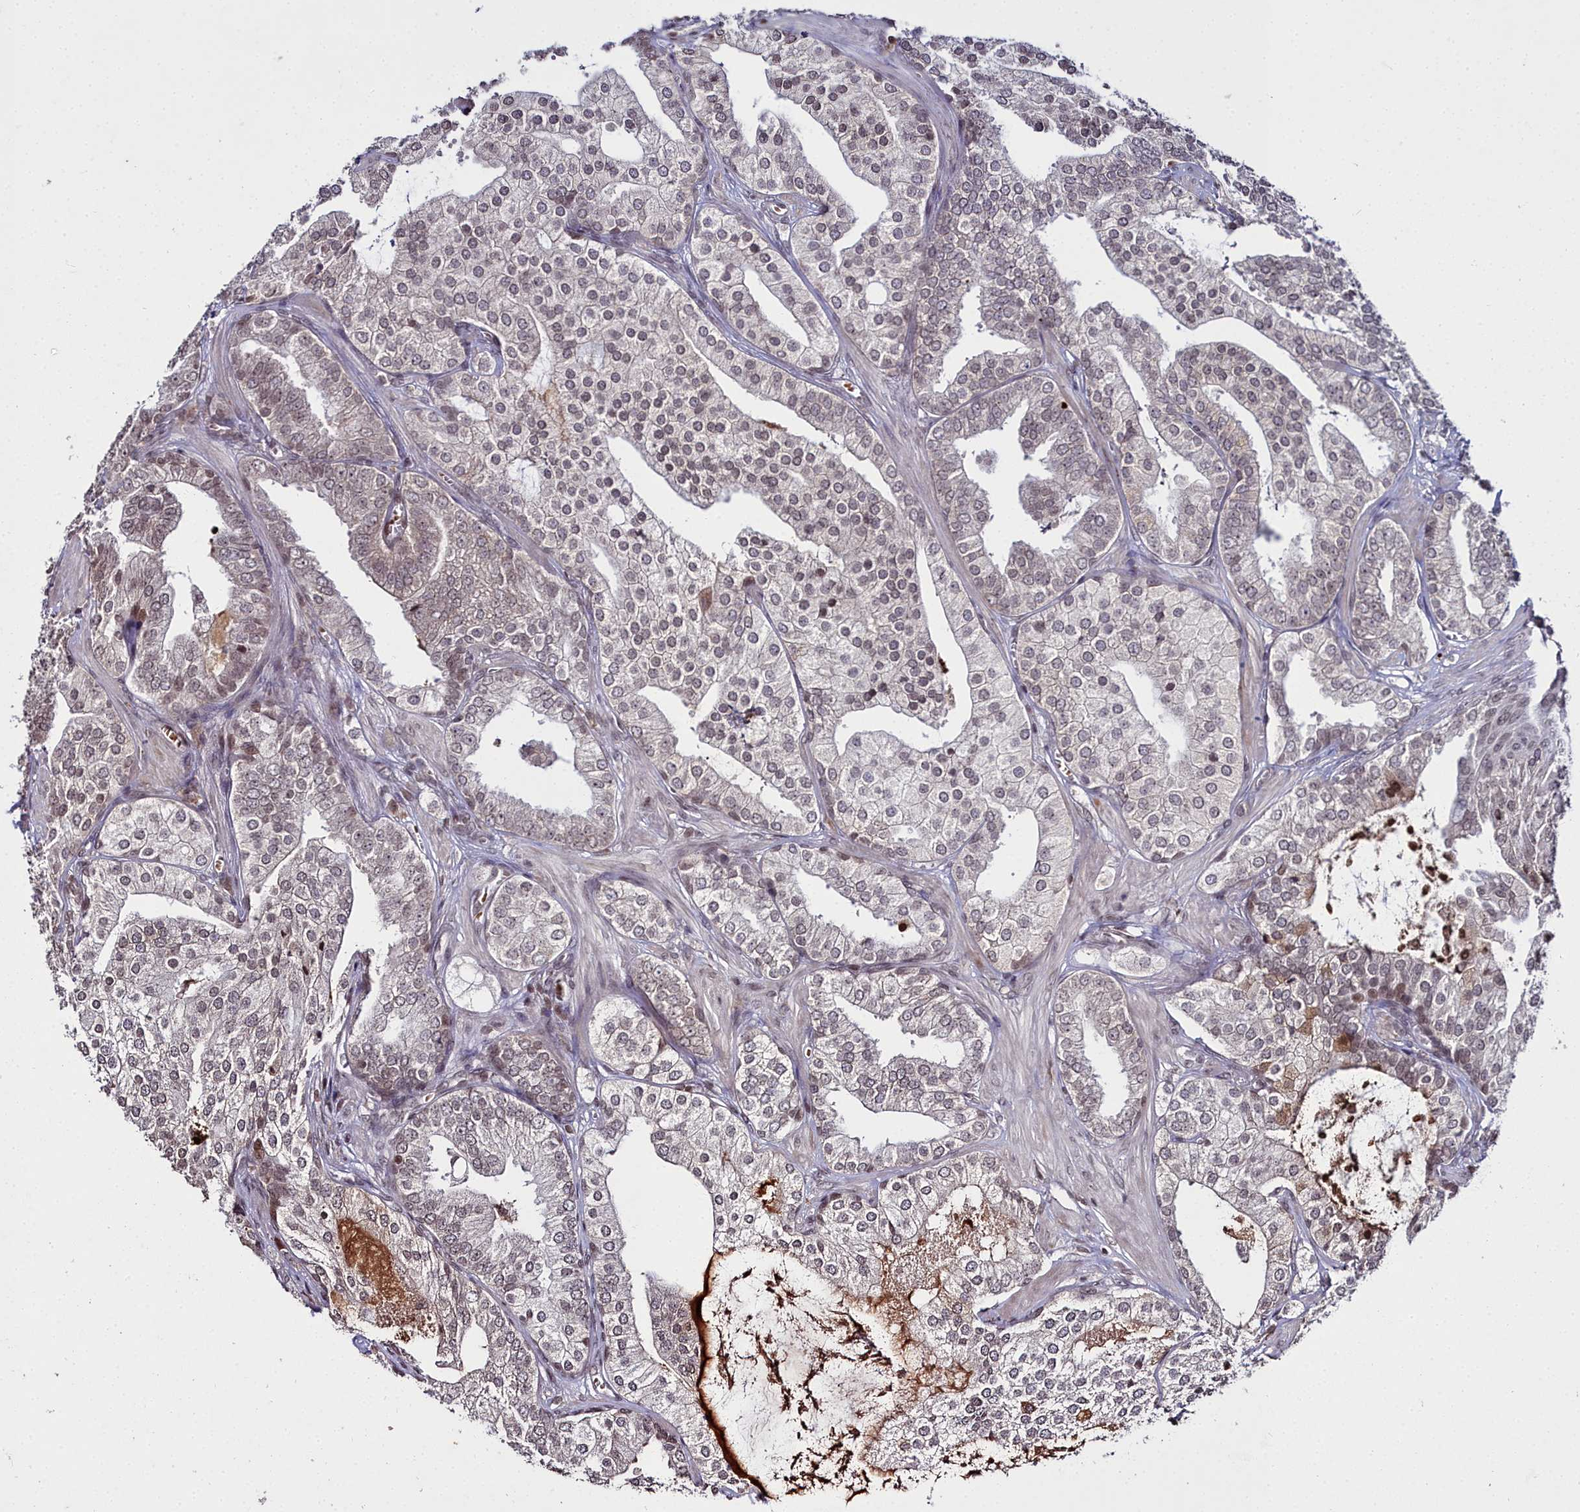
{"staining": {"intensity": "weak", "quantity": "<25%", "location": "nuclear"}, "tissue": "prostate cancer", "cell_type": "Tumor cells", "image_type": "cancer", "snomed": [{"axis": "morphology", "description": "Adenocarcinoma, High grade"}, {"axis": "topography", "description": "Prostate"}], "caption": "Human prostate cancer (adenocarcinoma (high-grade)) stained for a protein using IHC exhibits no staining in tumor cells.", "gene": "FZD4", "patient": {"sex": "male", "age": 50}}